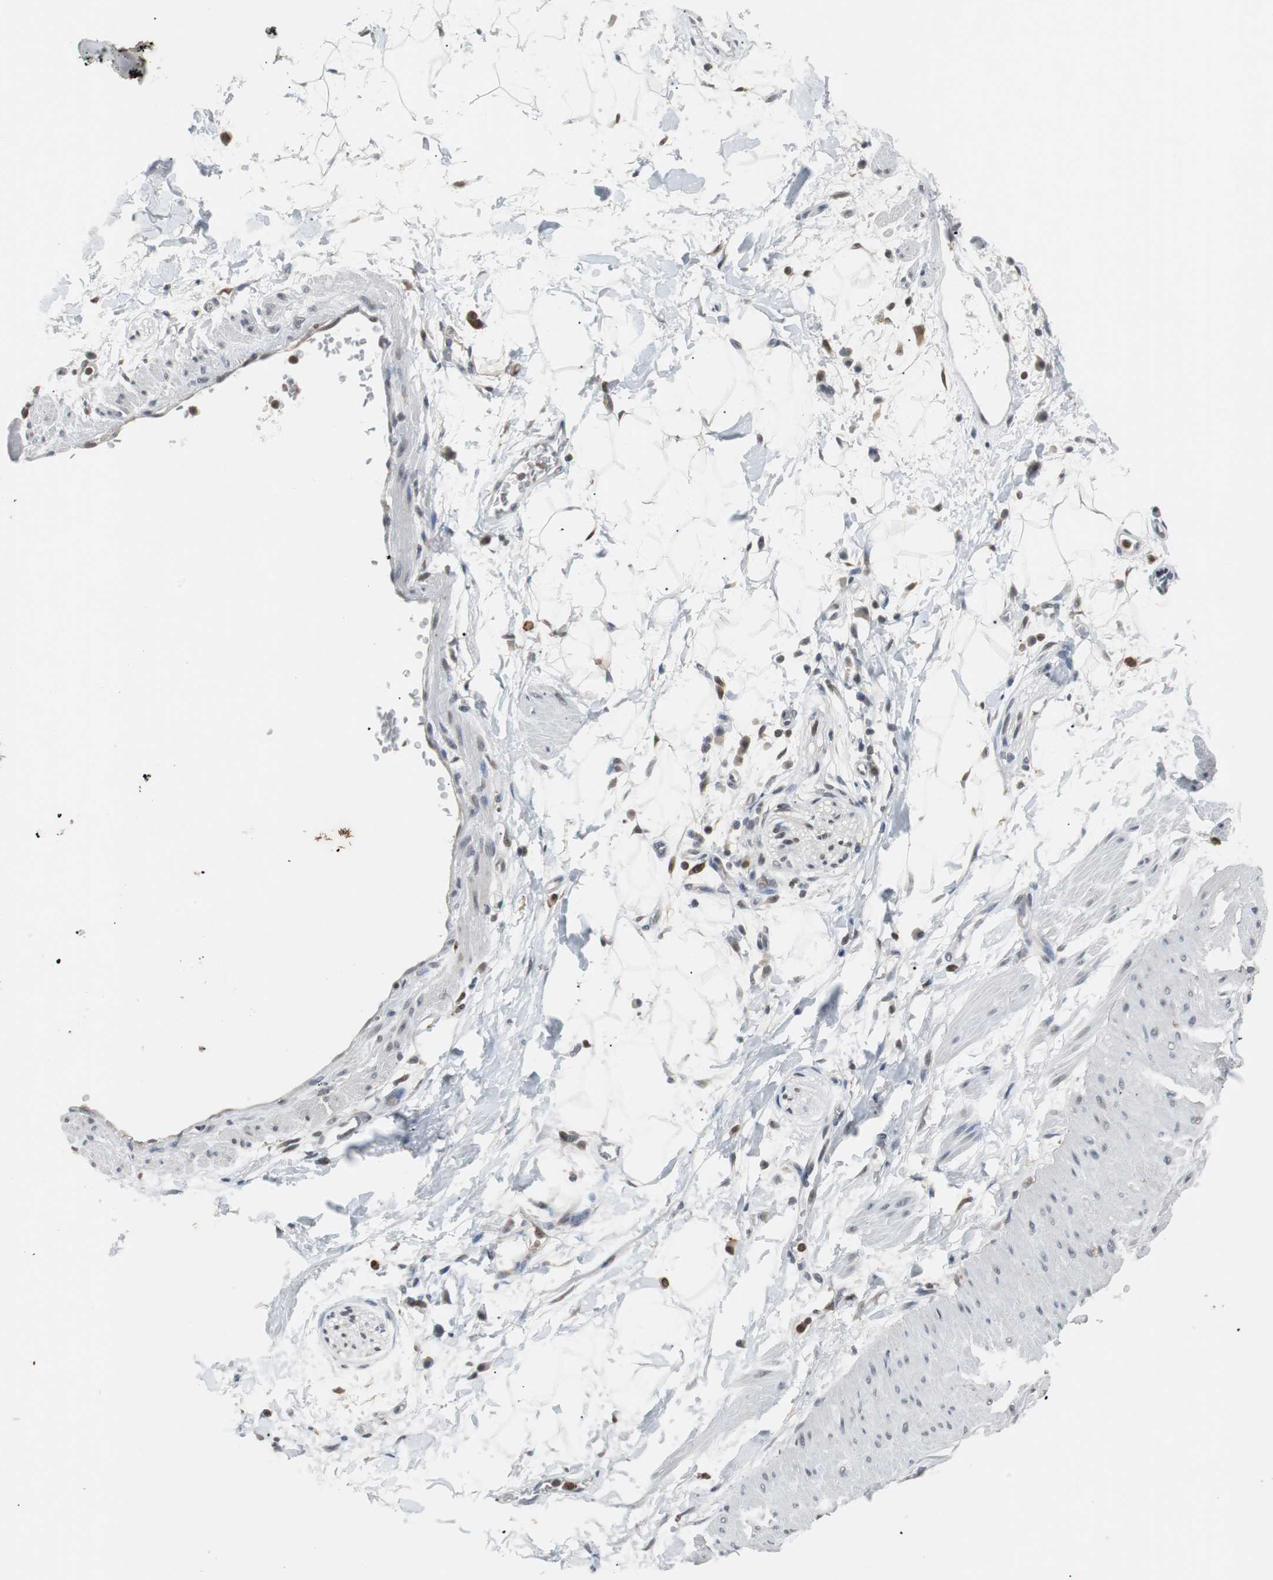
{"staining": {"intensity": "weak", "quantity": "25%-75%", "location": "cytoplasmic/membranous,nuclear"}, "tissue": "adipose tissue", "cell_type": "Adipocytes", "image_type": "normal", "snomed": [{"axis": "morphology", "description": "Normal tissue, NOS"}, {"axis": "topography", "description": "Soft tissue"}], "caption": "An immunohistochemistry (IHC) photomicrograph of normal tissue is shown. Protein staining in brown highlights weak cytoplasmic/membranous,nuclear positivity in adipose tissue within adipocytes. (brown staining indicates protein expression, while blue staining denotes nuclei).", "gene": "SIRT1", "patient": {"sex": "male", "age": 72}}